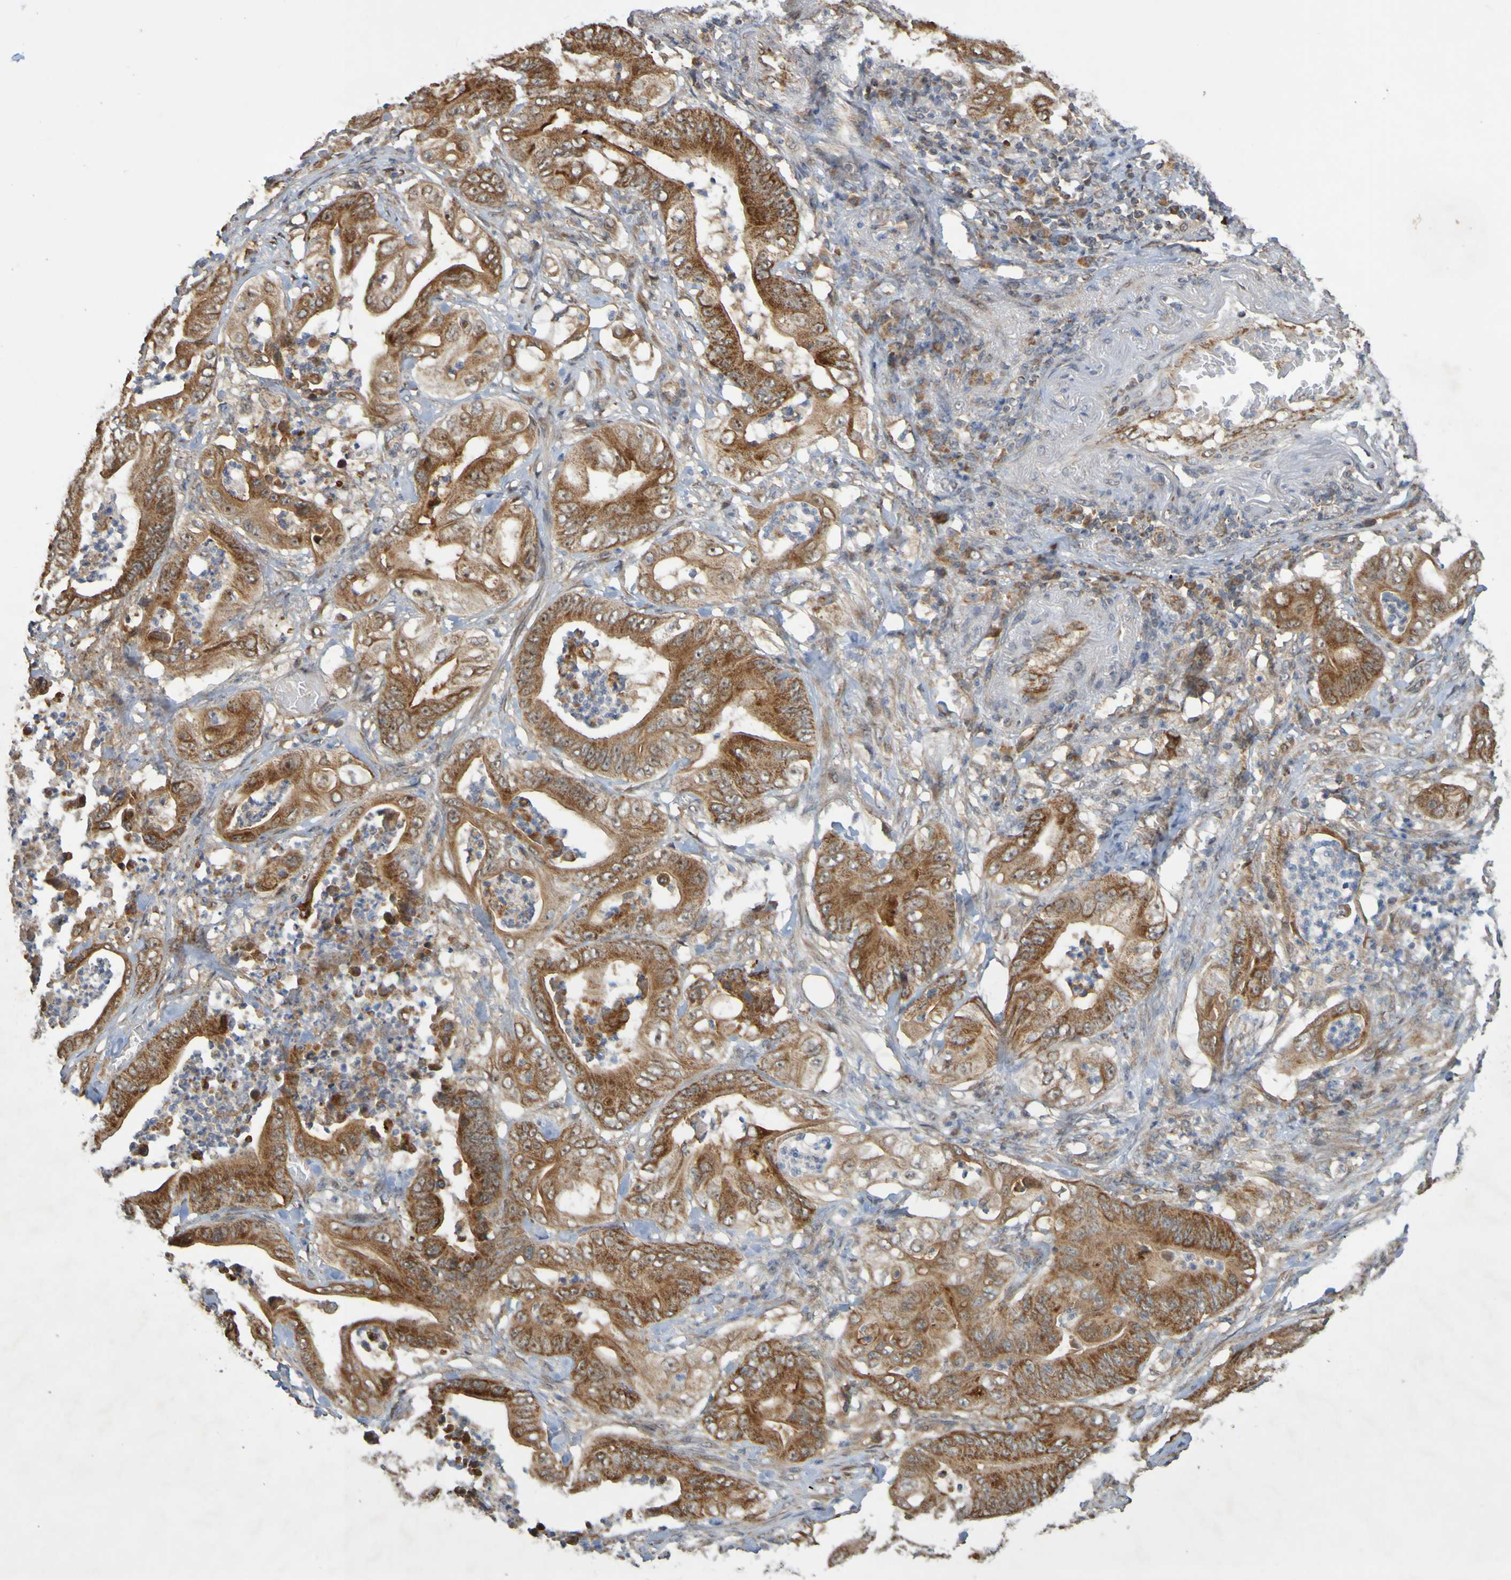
{"staining": {"intensity": "strong", "quantity": ">75%", "location": "cytoplasmic/membranous"}, "tissue": "stomach cancer", "cell_type": "Tumor cells", "image_type": "cancer", "snomed": [{"axis": "morphology", "description": "Adenocarcinoma, NOS"}, {"axis": "topography", "description": "Stomach"}], "caption": "Adenocarcinoma (stomach) stained with a brown dye shows strong cytoplasmic/membranous positive expression in approximately >75% of tumor cells.", "gene": "TMBIM1", "patient": {"sex": "female", "age": 73}}